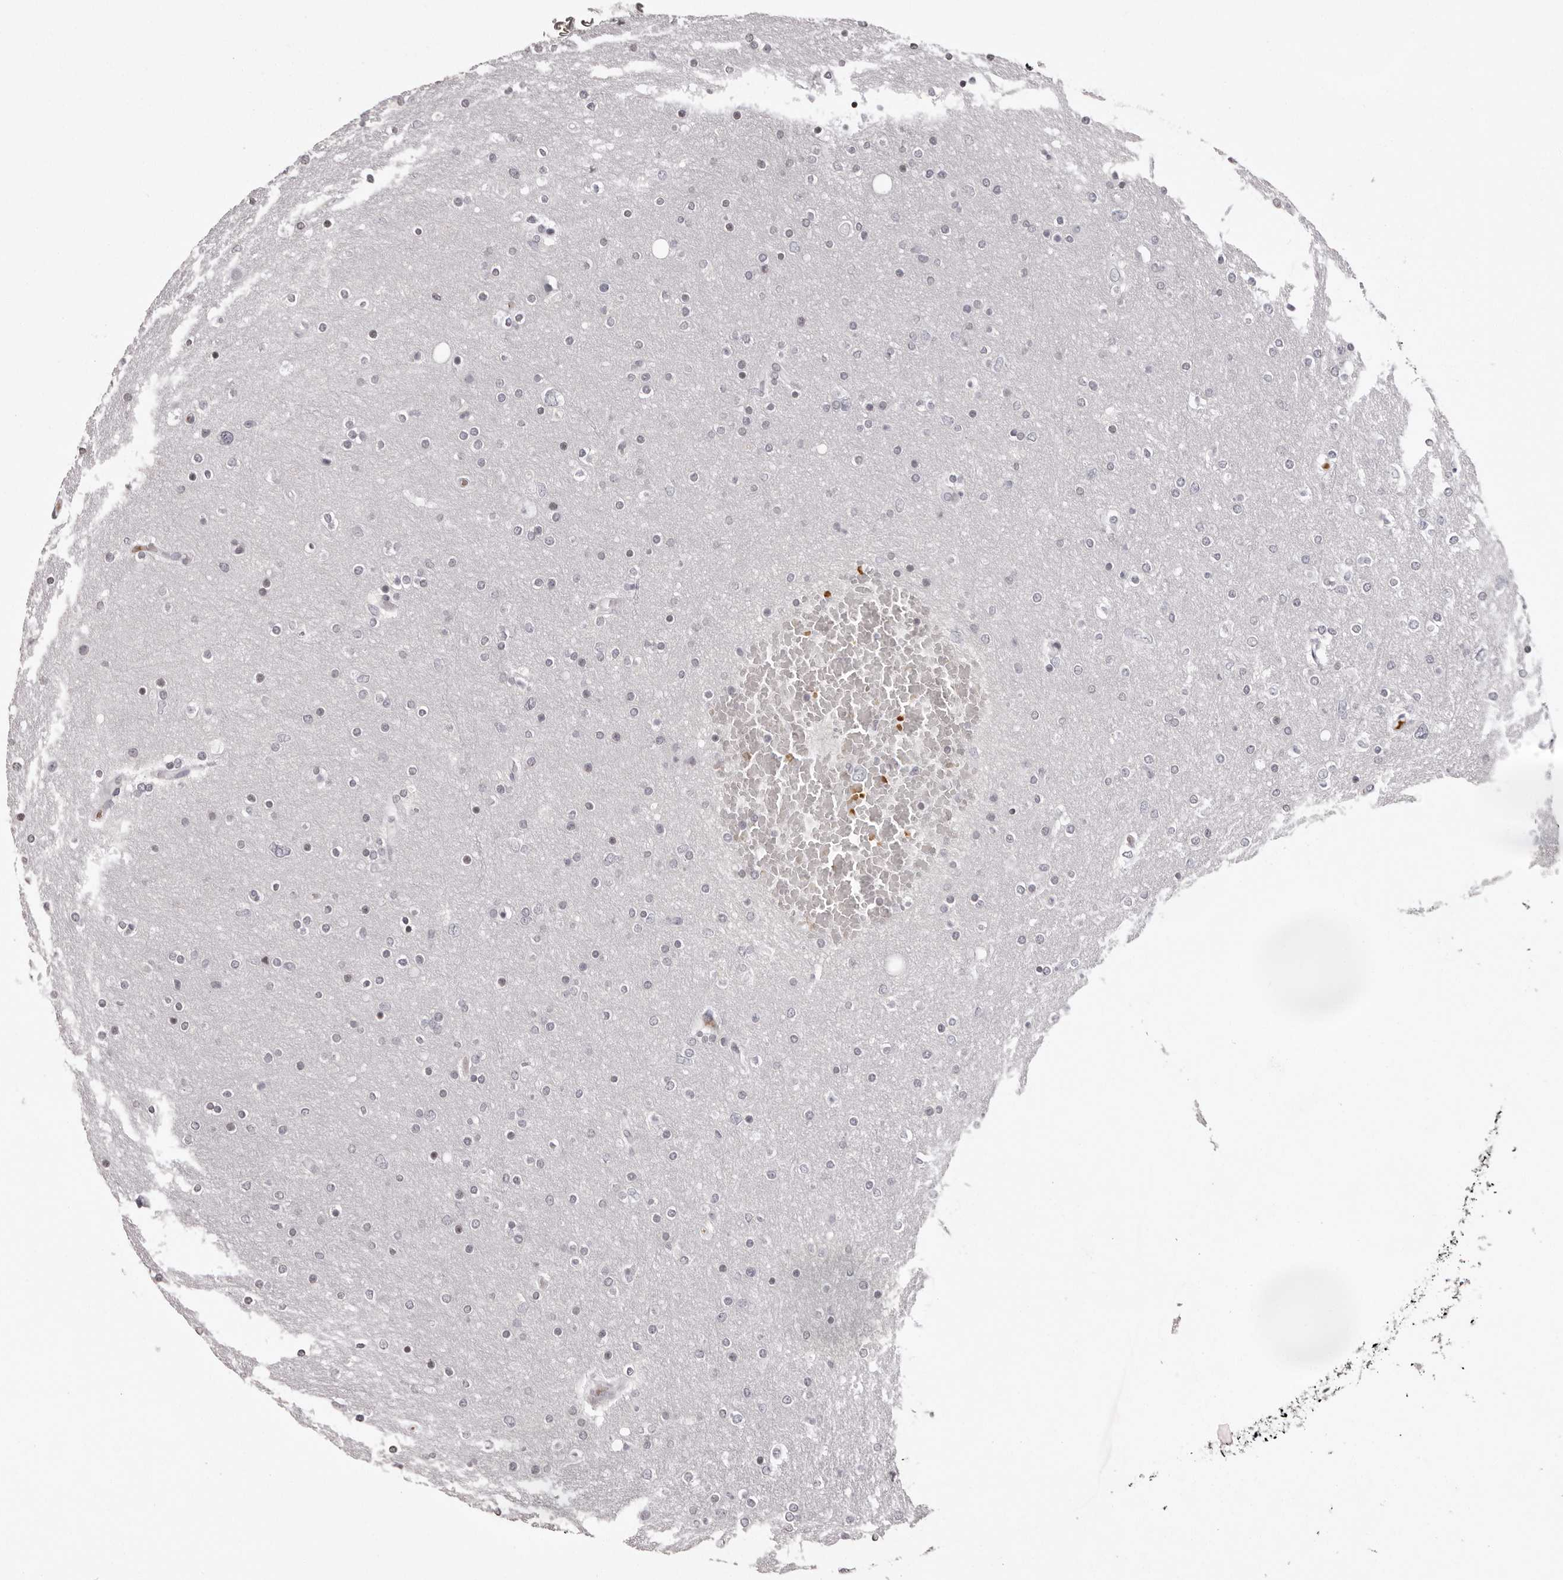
{"staining": {"intensity": "negative", "quantity": "none", "location": "none"}, "tissue": "glioma", "cell_type": "Tumor cells", "image_type": "cancer", "snomed": [{"axis": "morphology", "description": "Glioma, malignant, High grade"}, {"axis": "topography", "description": "Cerebral cortex"}], "caption": "Glioma was stained to show a protein in brown. There is no significant positivity in tumor cells.", "gene": "C8orf74", "patient": {"sex": "female", "age": 36}}